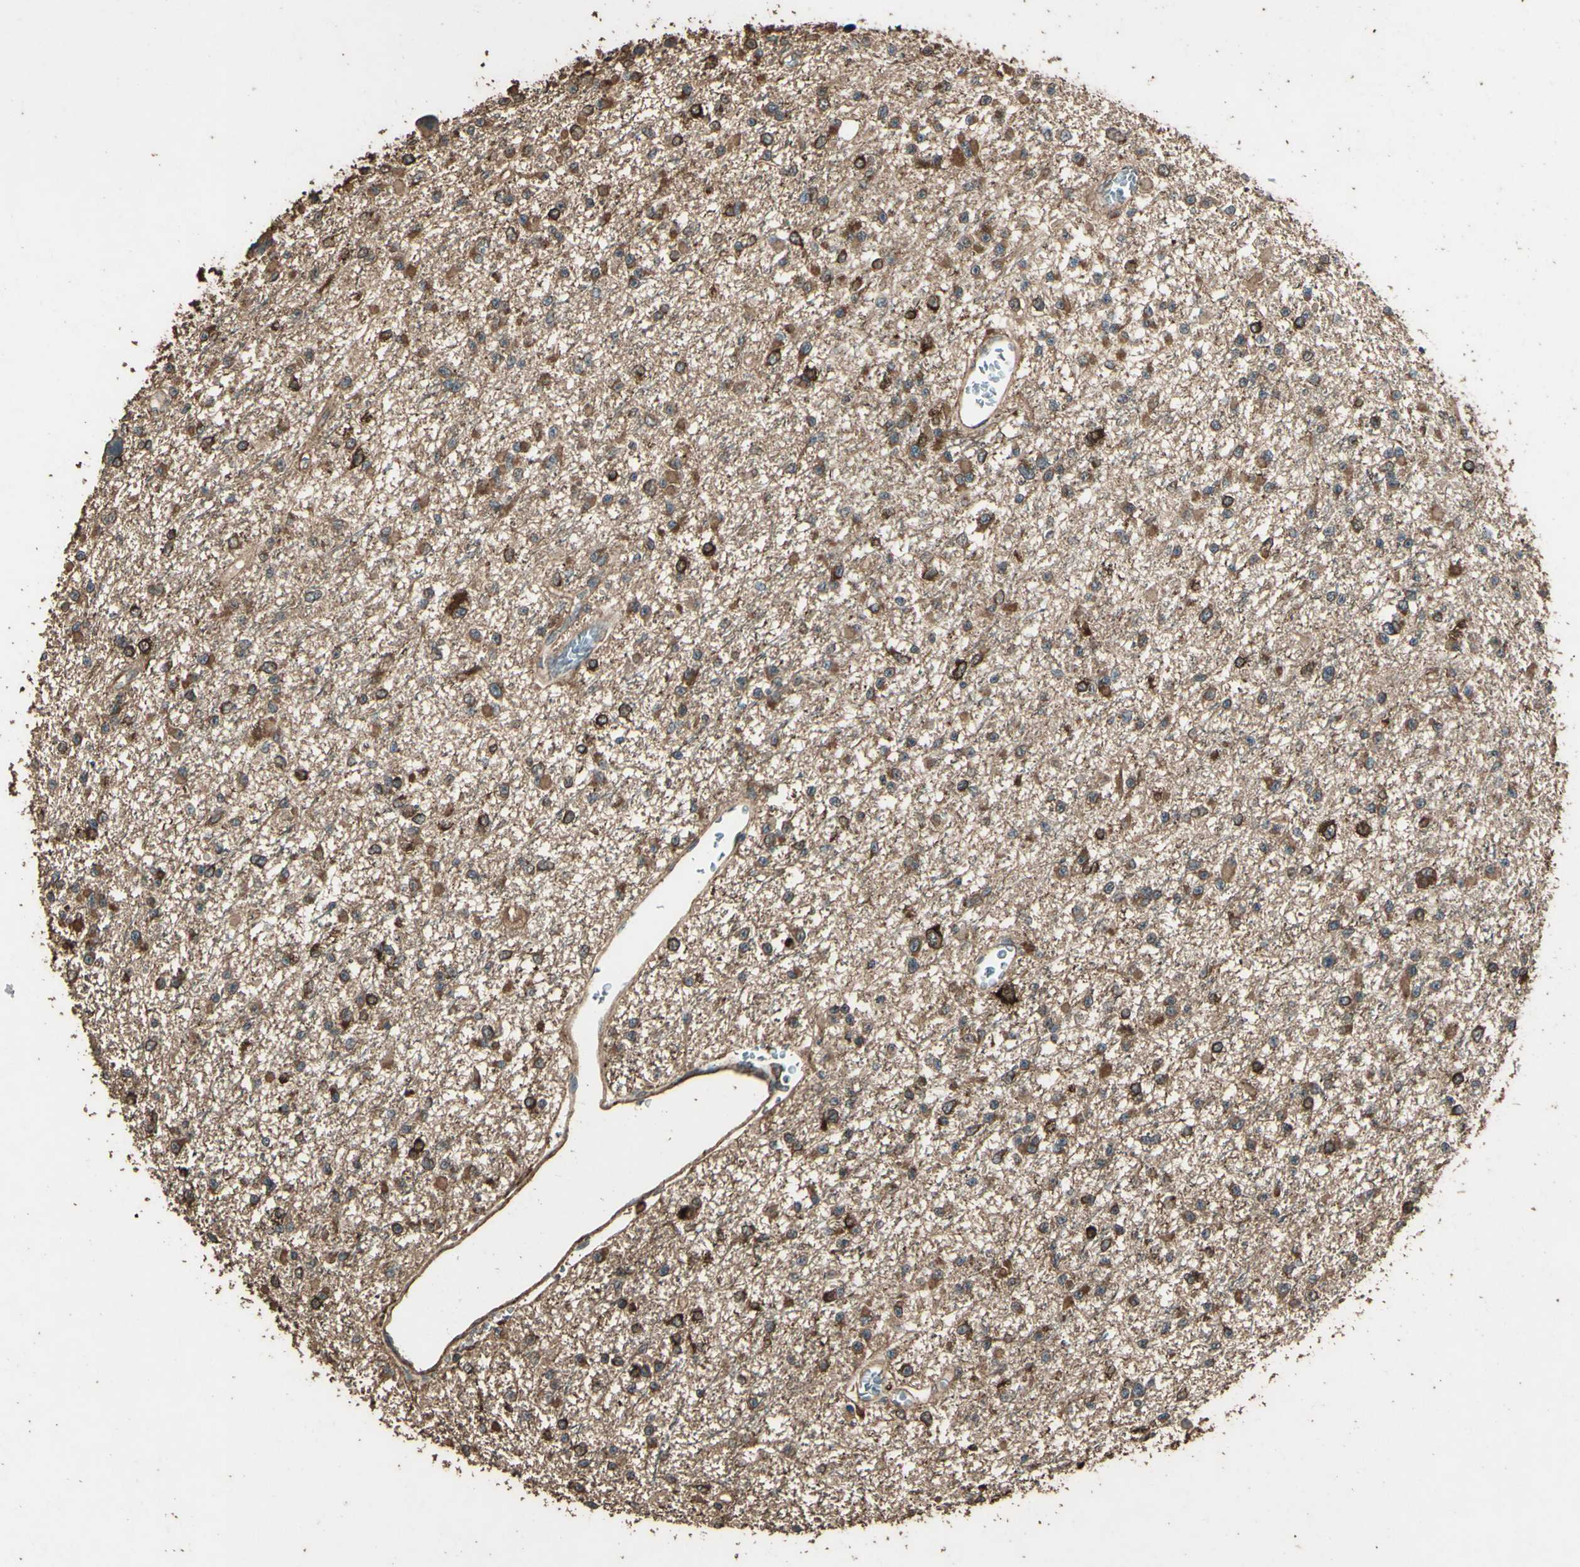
{"staining": {"intensity": "moderate", "quantity": ">75%", "location": "cytoplasmic/membranous"}, "tissue": "glioma", "cell_type": "Tumor cells", "image_type": "cancer", "snomed": [{"axis": "morphology", "description": "Glioma, malignant, Low grade"}, {"axis": "topography", "description": "Brain"}], "caption": "Immunohistochemistry (IHC) histopathology image of neoplastic tissue: human low-grade glioma (malignant) stained using immunohistochemistry exhibits medium levels of moderate protein expression localized specifically in the cytoplasmic/membranous of tumor cells, appearing as a cytoplasmic/membranous brown color.", "gene": "TSPO", "patient": {"sex": "female", "age": 22}}